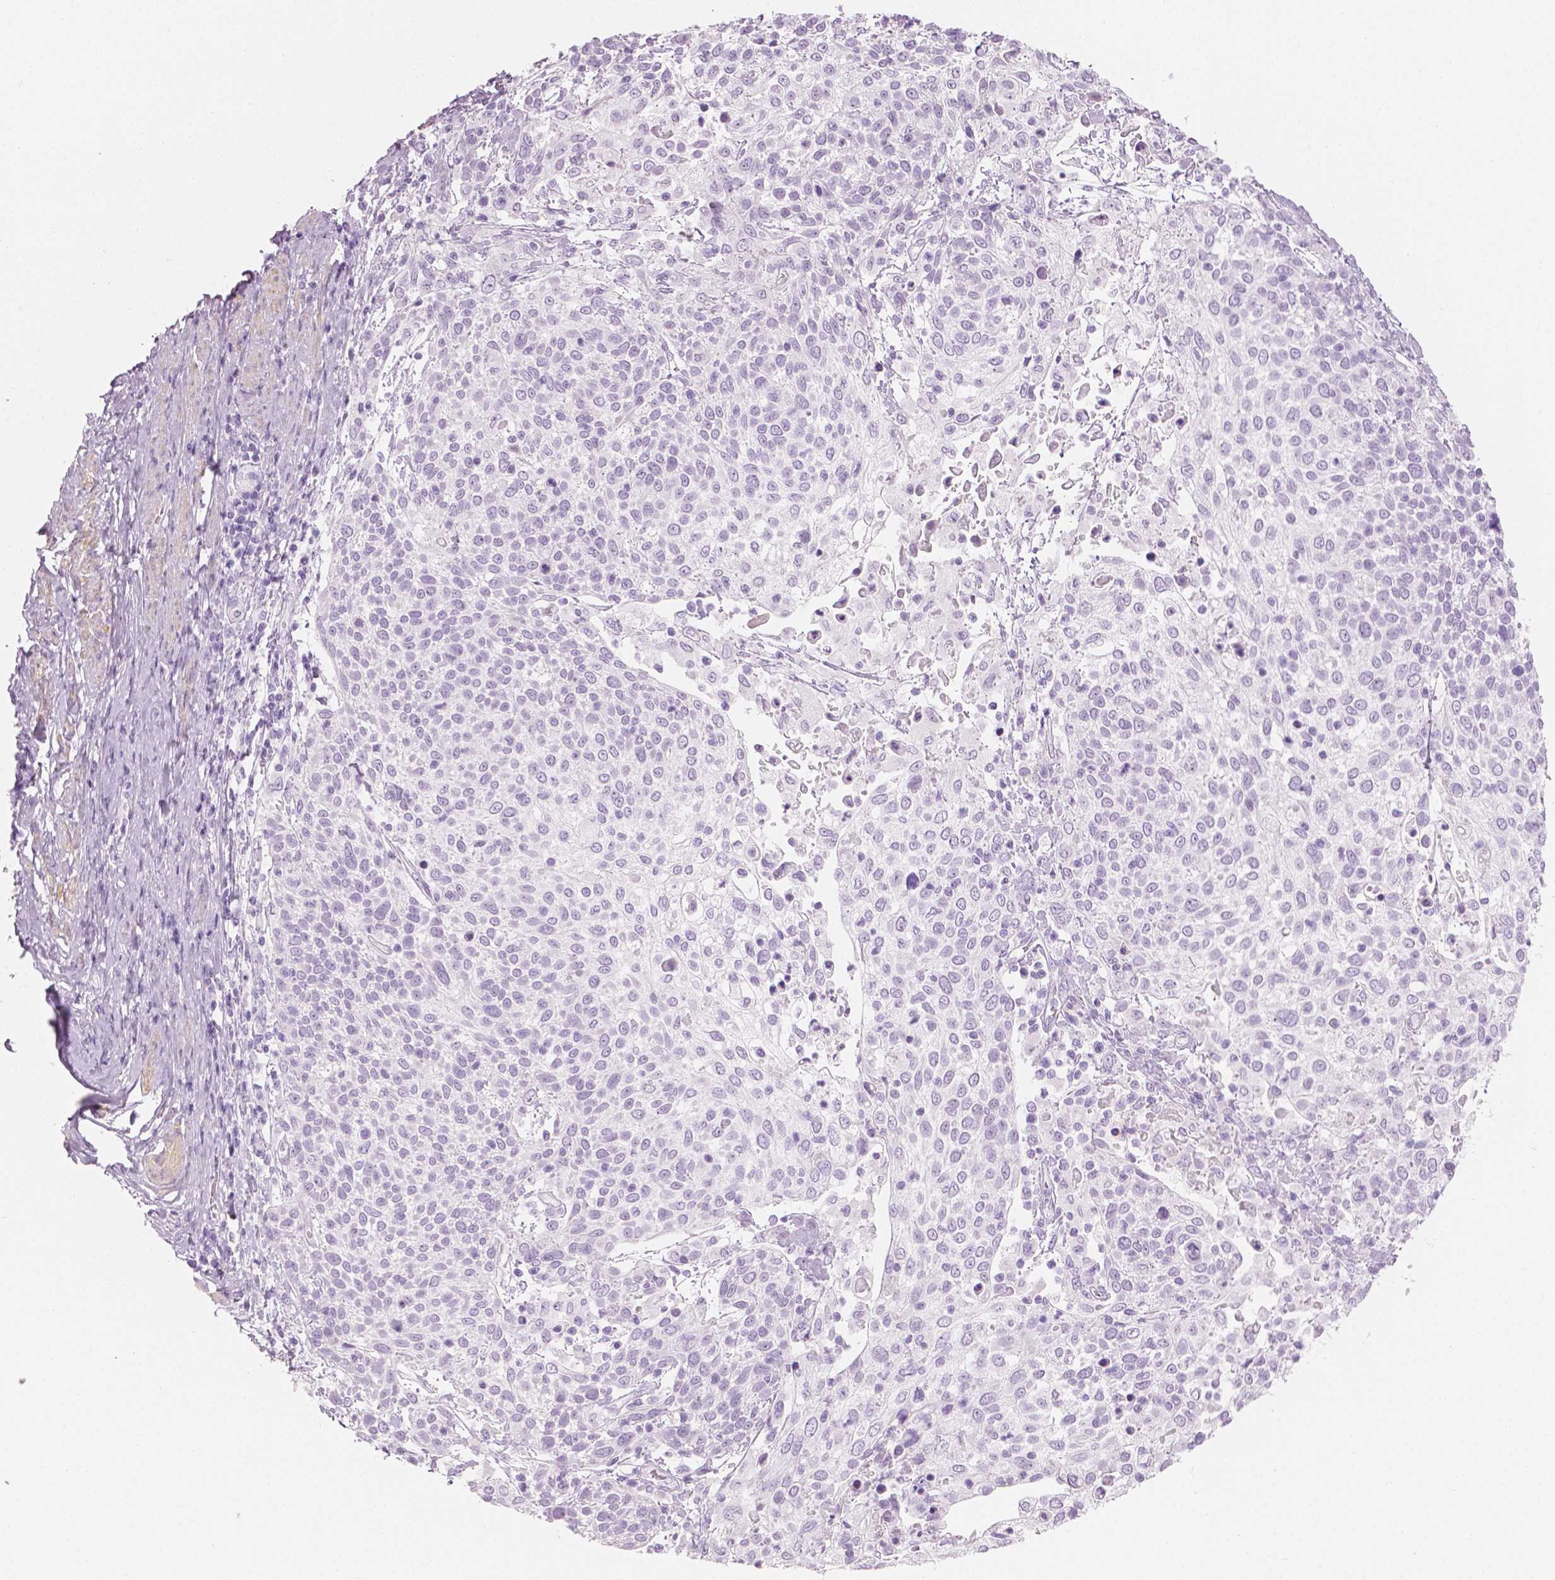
{"staining": {"intensity": "negative", "quantity": "none", "location": "none"}, "tissue": "cervical cancer", "cell_type": "Tumor cells", "image_type": "cancer", "snomed": [{"axis": "morphology", "description": "Squamous cell carcinoma, NOS"}, {"axis": "topography", "description": "Cervix"}], "caption": "IHC photomicrograph of neoplastic tissue: human cervical squamous cell carcinoma stained with DAB (3,3'-diaminobenzidine) shows no significant protein positivity in tumor cells.", "gene": "PLIN4", "patient": {"sex": "female", "age": 61}}